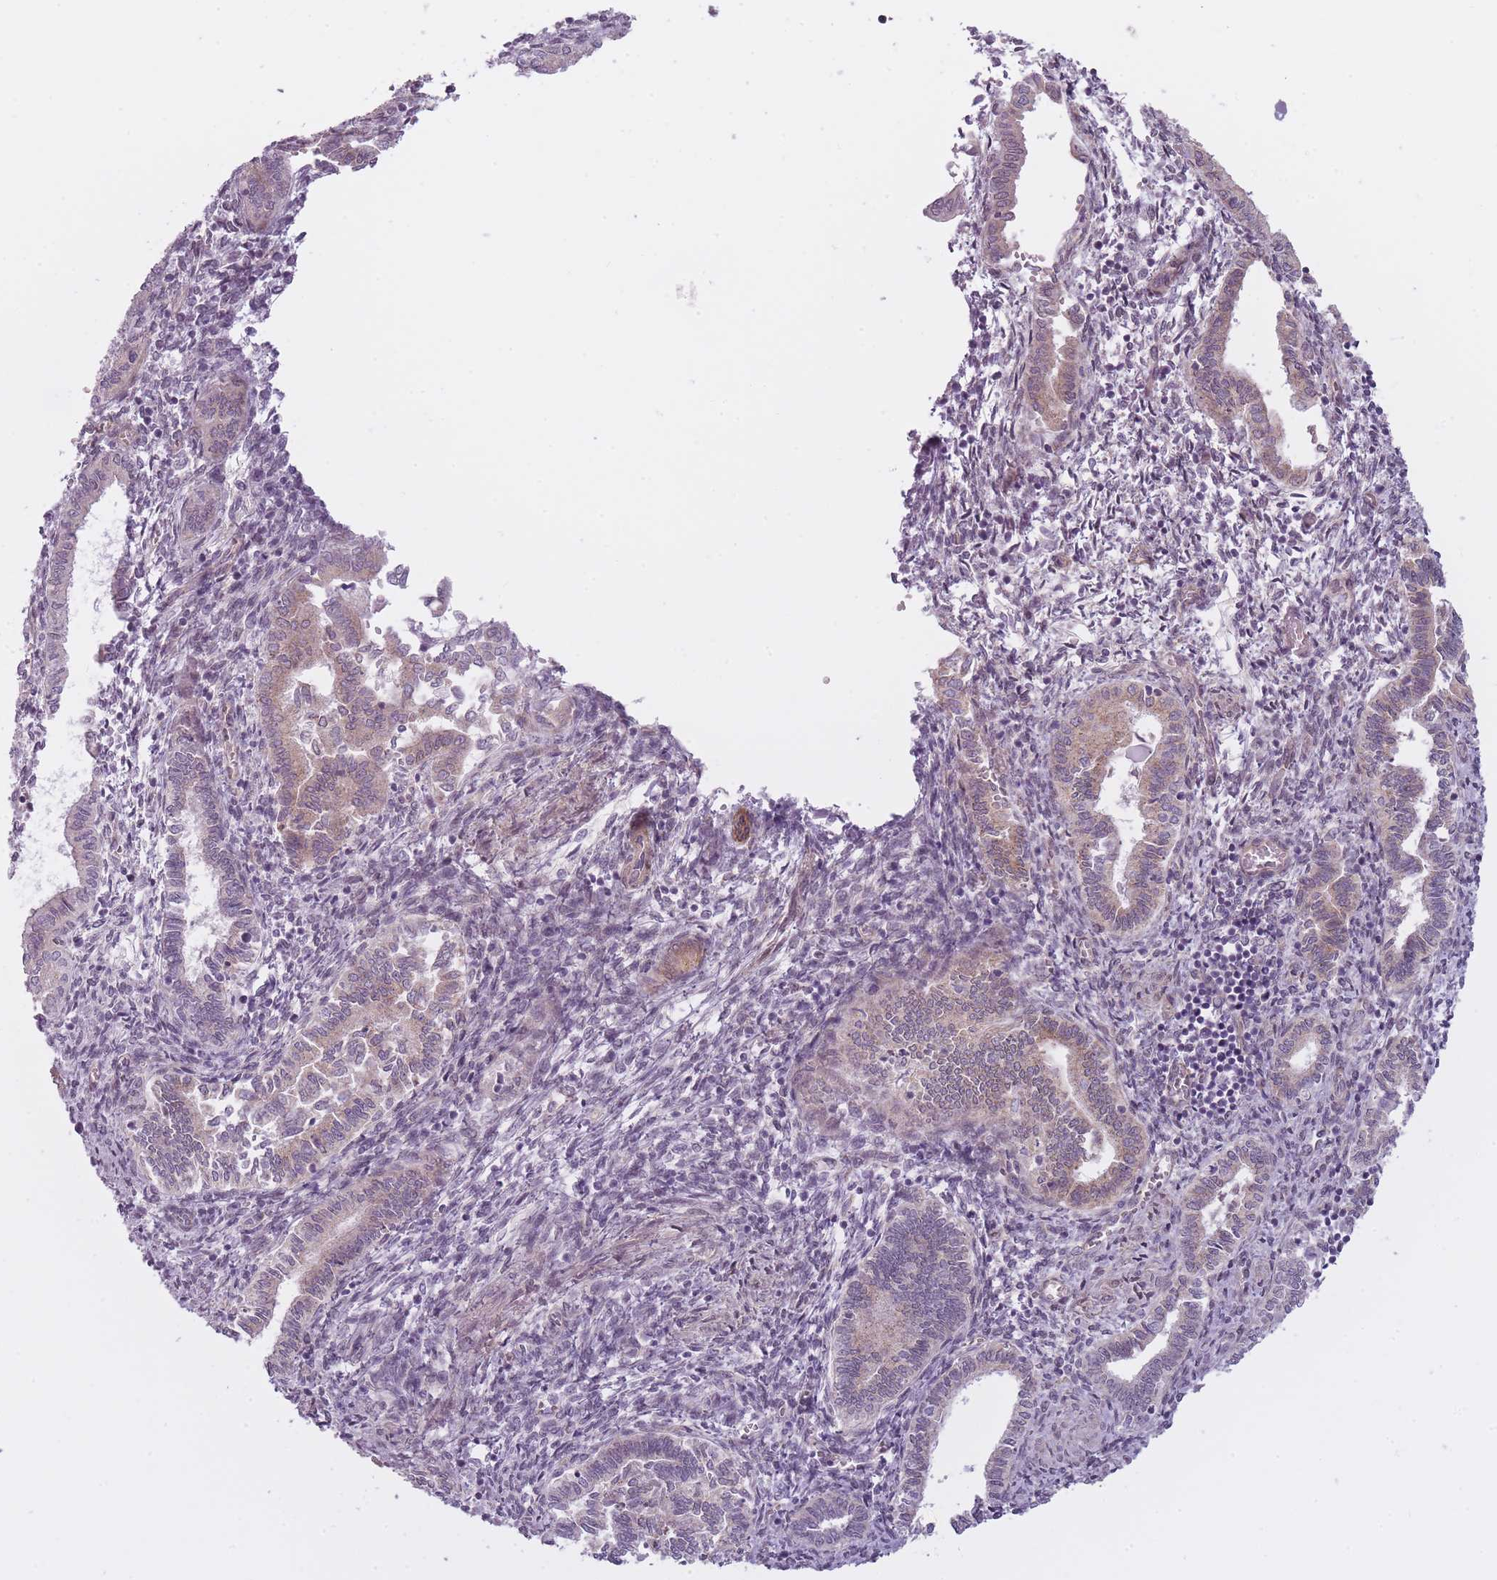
{"staining": {"intensity": "negative", "quantity": "none", "location": "none"}, "tissue": "endometrium", "cell_type": "Cells in endometrial stroma", "image_type": "normal", "snomed": [{"axis": "morphology", "description": "Normal tissue, NOS"}, {"axis": "topography", "description": "Endometrium"}], "caption": "Endometrium stained for a protein using immunohistochemistry shows no staining cells in endometrial stroma.", "gene": "PGRMC2", "patient": {"sex": "female", "age": 37}}